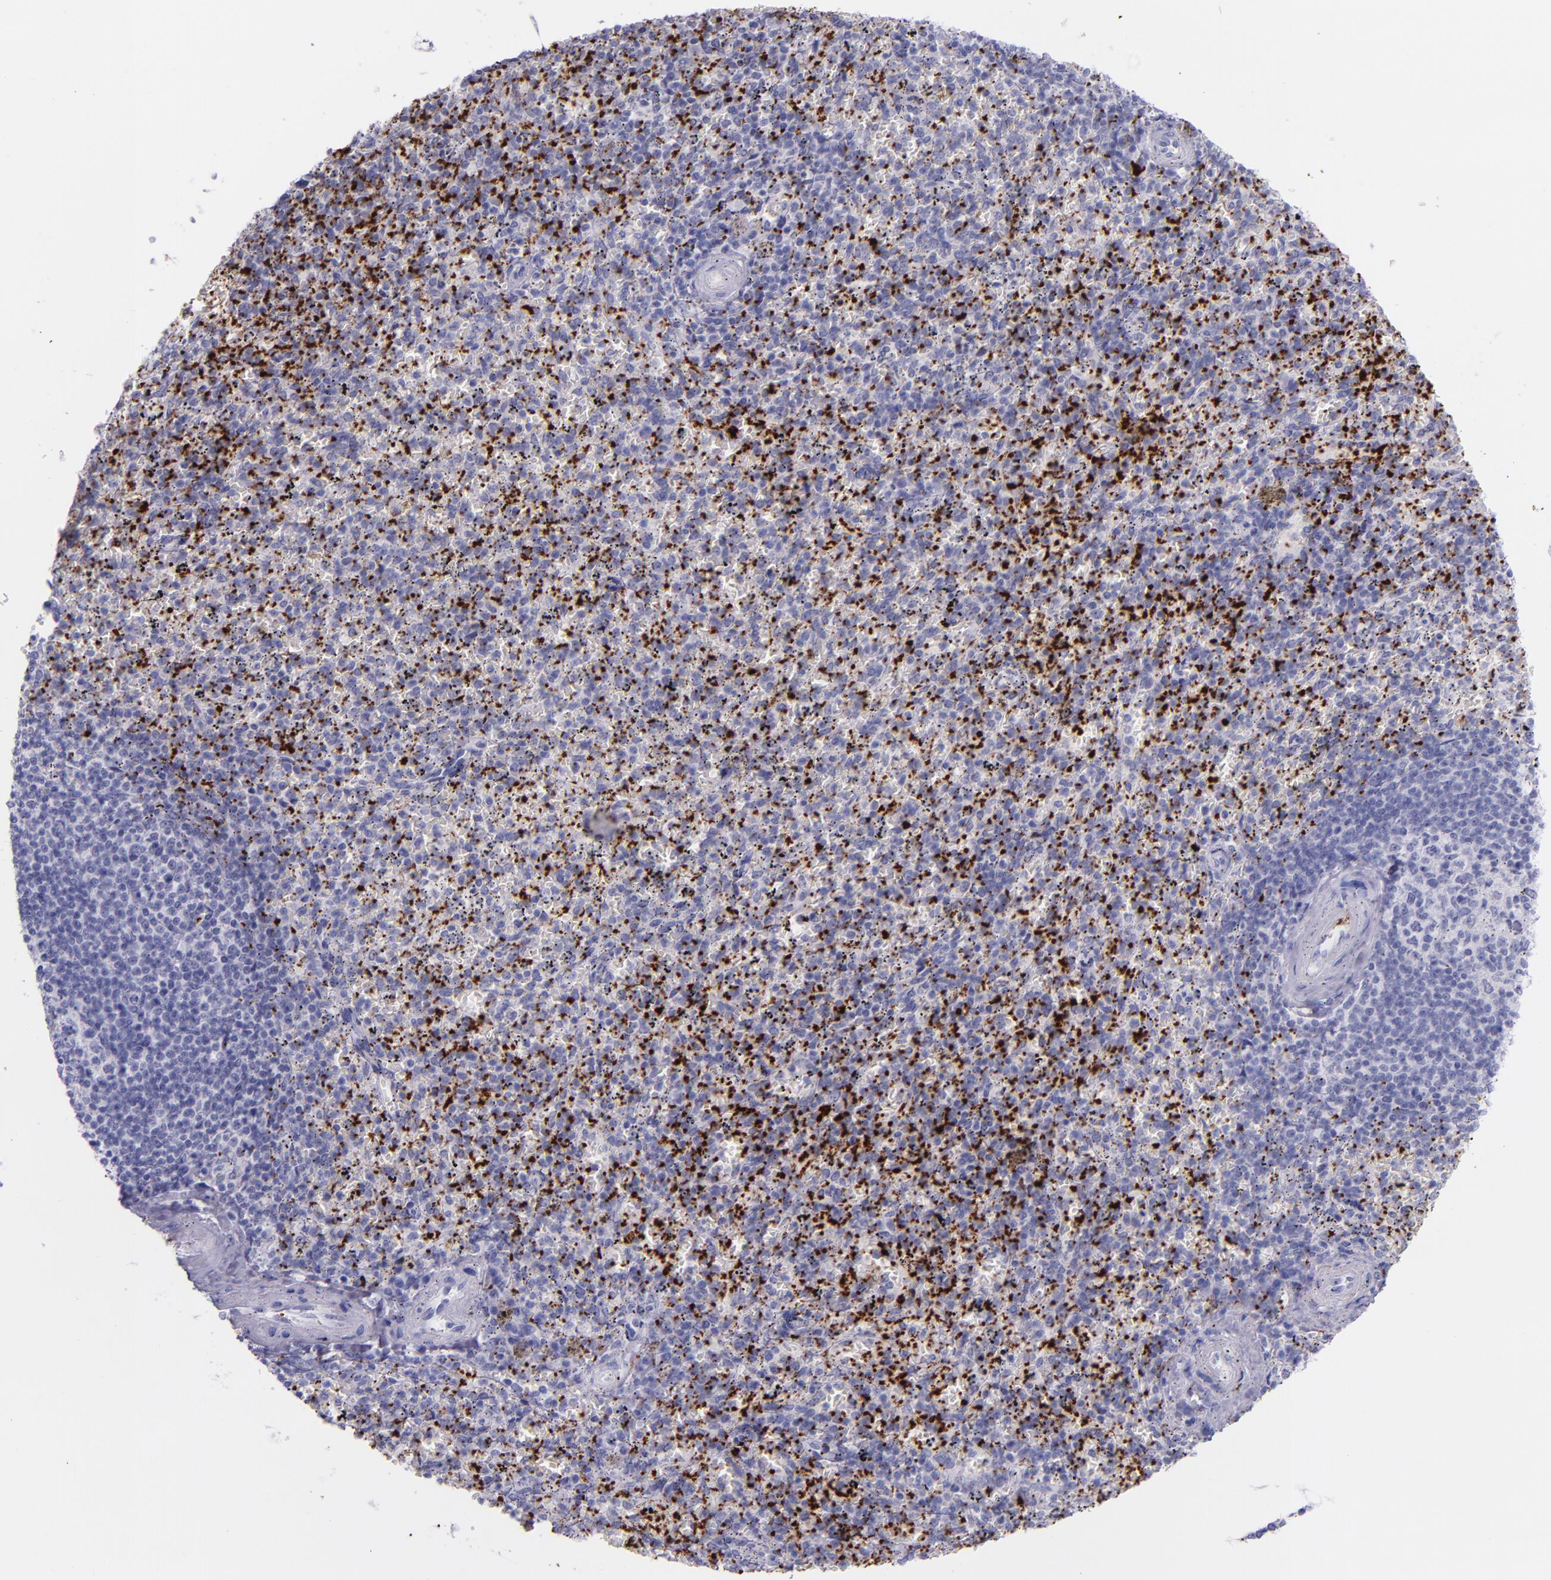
{"staining": {"intensity": "negative", "quantity": "none", "location": "none"}, "tissue": "spleen", "cell_type": "Cells in red pulp", "image_type": "normal", "snomed": [{"axis": "morphology", "description": "Normal tissue, NOS"}, {"axis": "topography", "description": "Spleen"}], "caption": "IHC of normal human spleen exhibits no positivity in cells in red pulp. (Stains: DAB immunohistochemistry with hematoxylin counter stain, Microscopy: brightfield microscopy at high magnification).", "gene": "SELE", "patient": {"sex": "female", "age": 43}}